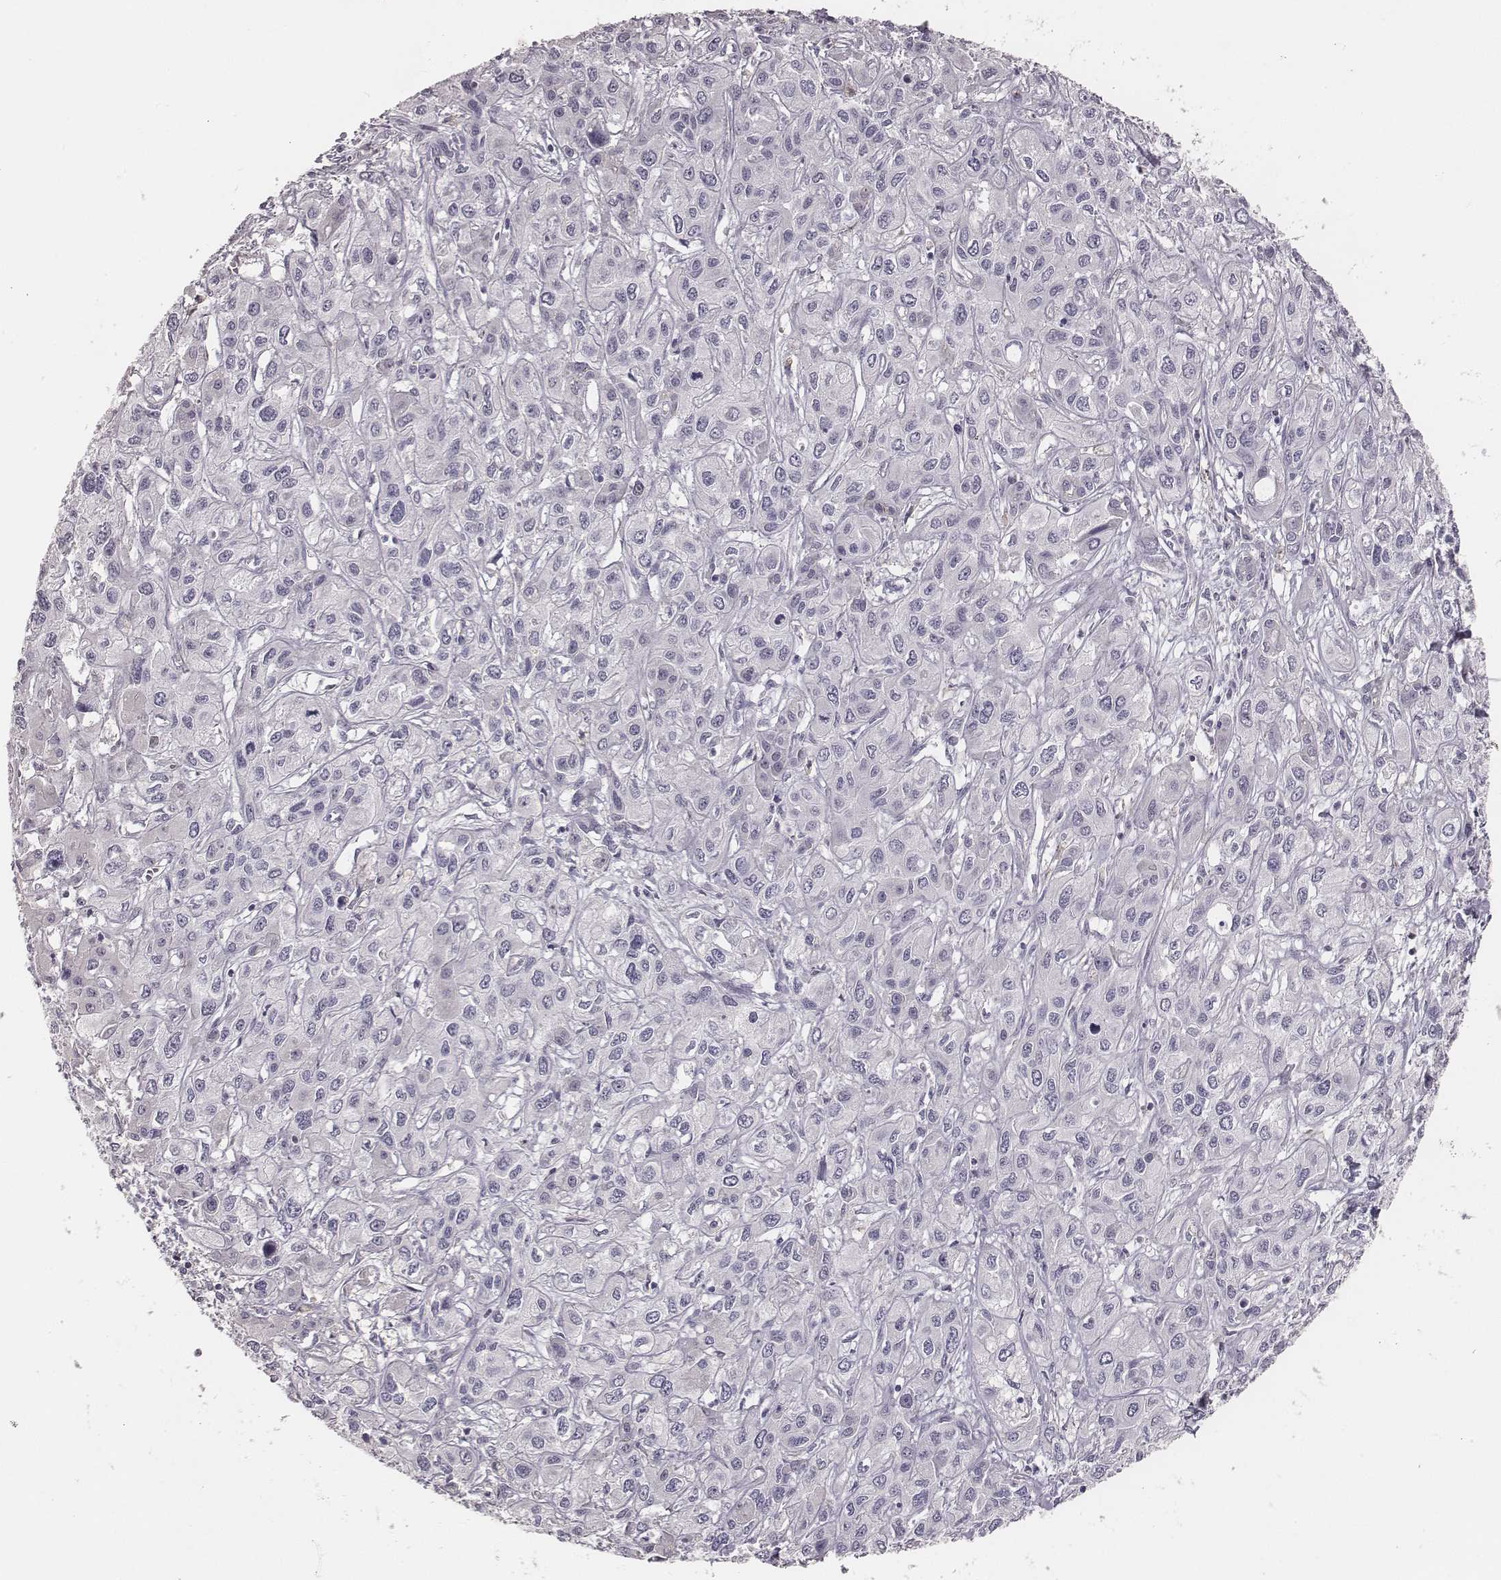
{"staining": {"intensity": "negative", "quantity": "none", "location": "none"}, "tissue": "liver cancer", "cell_type": "Tumor cells", "image_type": "cancer", "snomed": [{"axis": "morphology", "description": "Cholangiocarcinoma"}, {"axis": "topography", "description": "Liver"}], "caption": "Immunohistochemical staining of human liver cancer (cholangiocarcinoma) exhibits no significant staining in tumor cells.", "gene": "MYH6", "patient": {"sex": "female", "age": 66}}